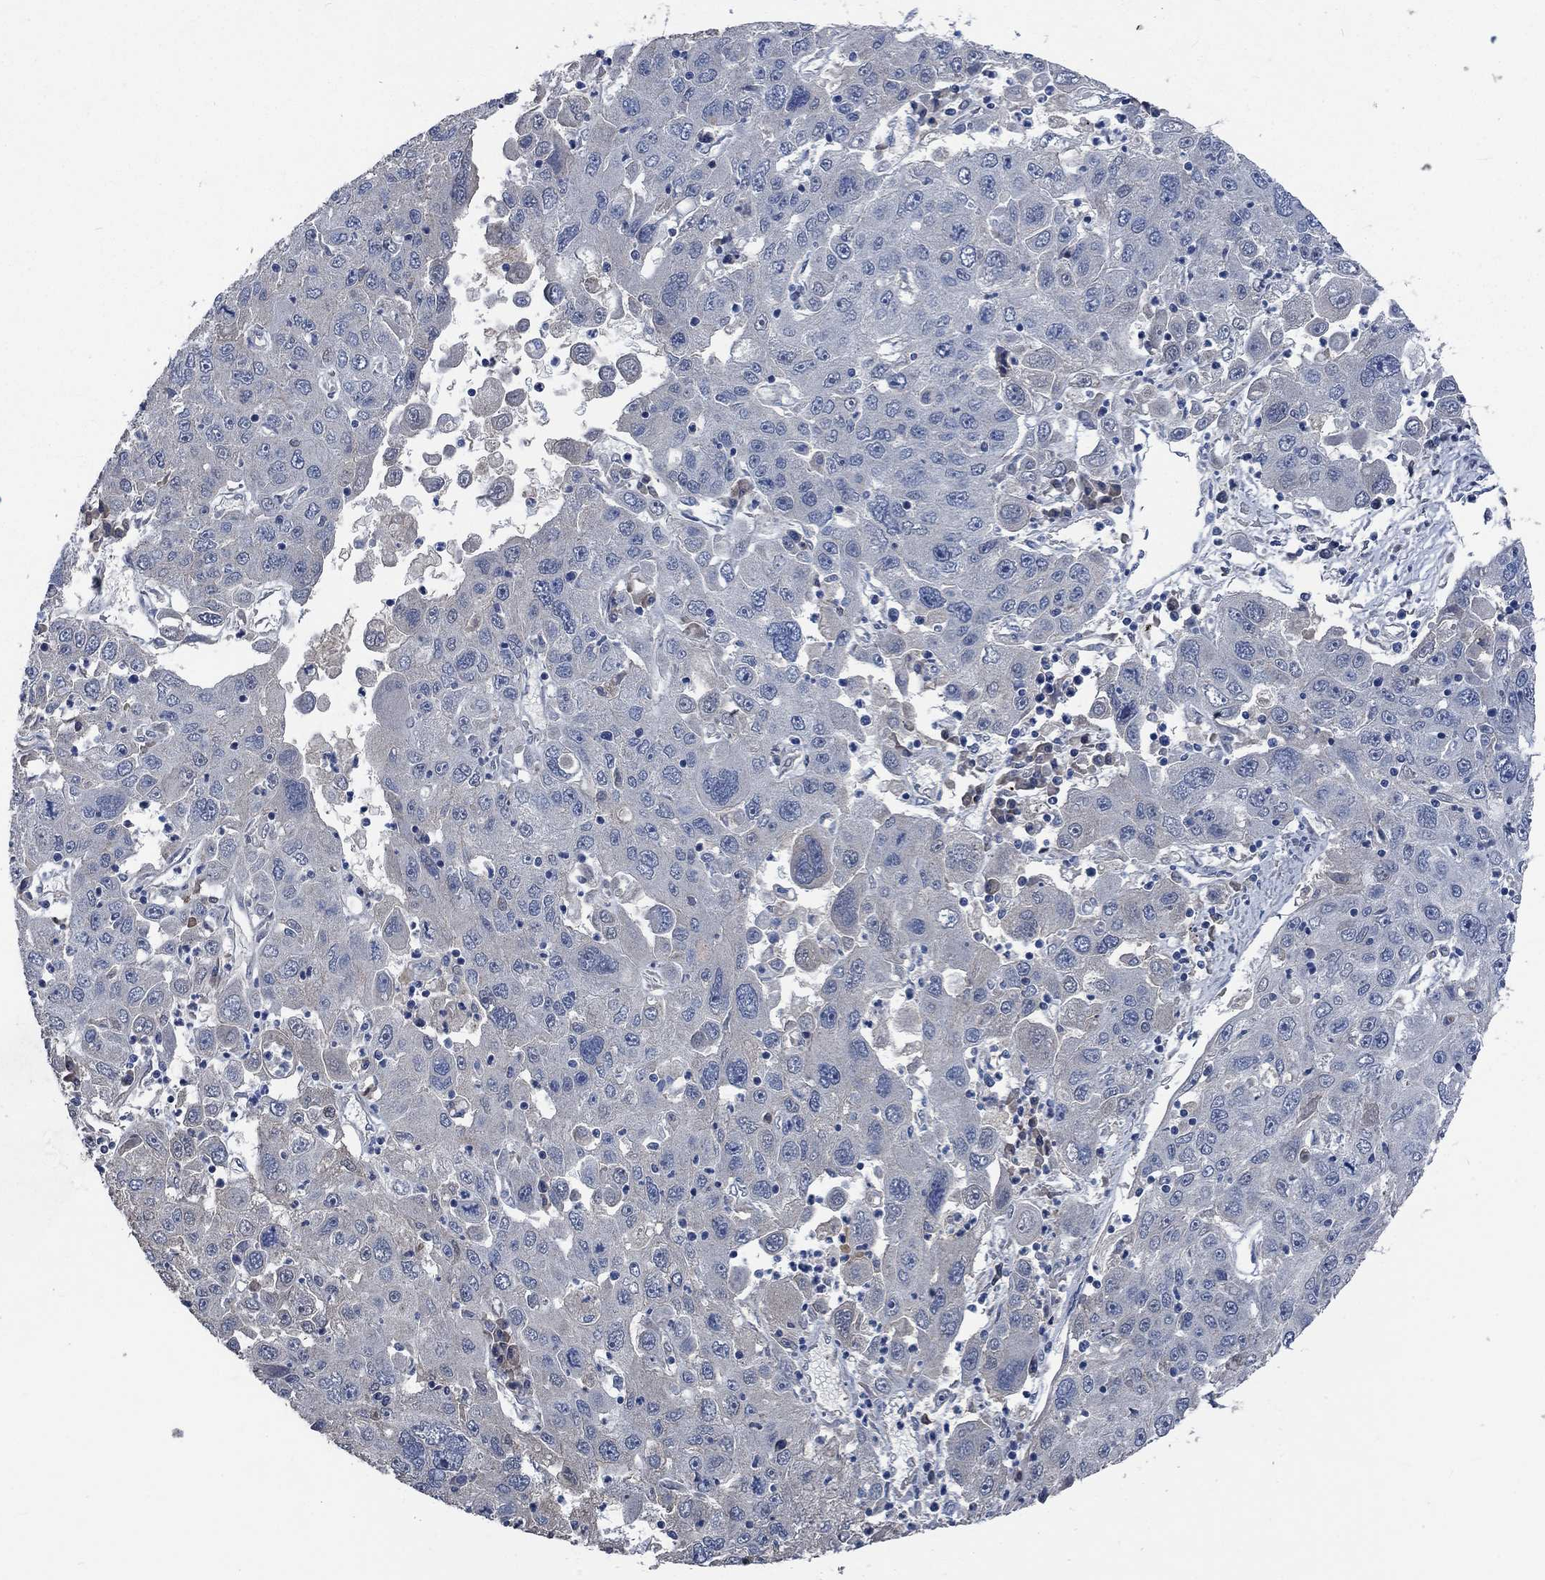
{"staining": {"intensity": "negative", "quantity": "none", "location": "none"}, "tissue": "stomach cancer", "cell_type": "Tumor cells", "image_type": "cancer", "snomed": [{"axis": "morphology", "description": "Adenocarcinoma, NOS"}, {"axis": "topography", "description": "Stomach"}], "caption": "A high-resolution photomicrograph shows immunohistochemistry staining of stomach cancer (adenocarcinoma), which reveals no significant staining in tumor cells. (DAB (3,3'-diaminobenzidine) immunohistochemistry with hematoxylin counter stain).", "gene": "OBSCN", "patient": {"sex": "male", "age": 56}}